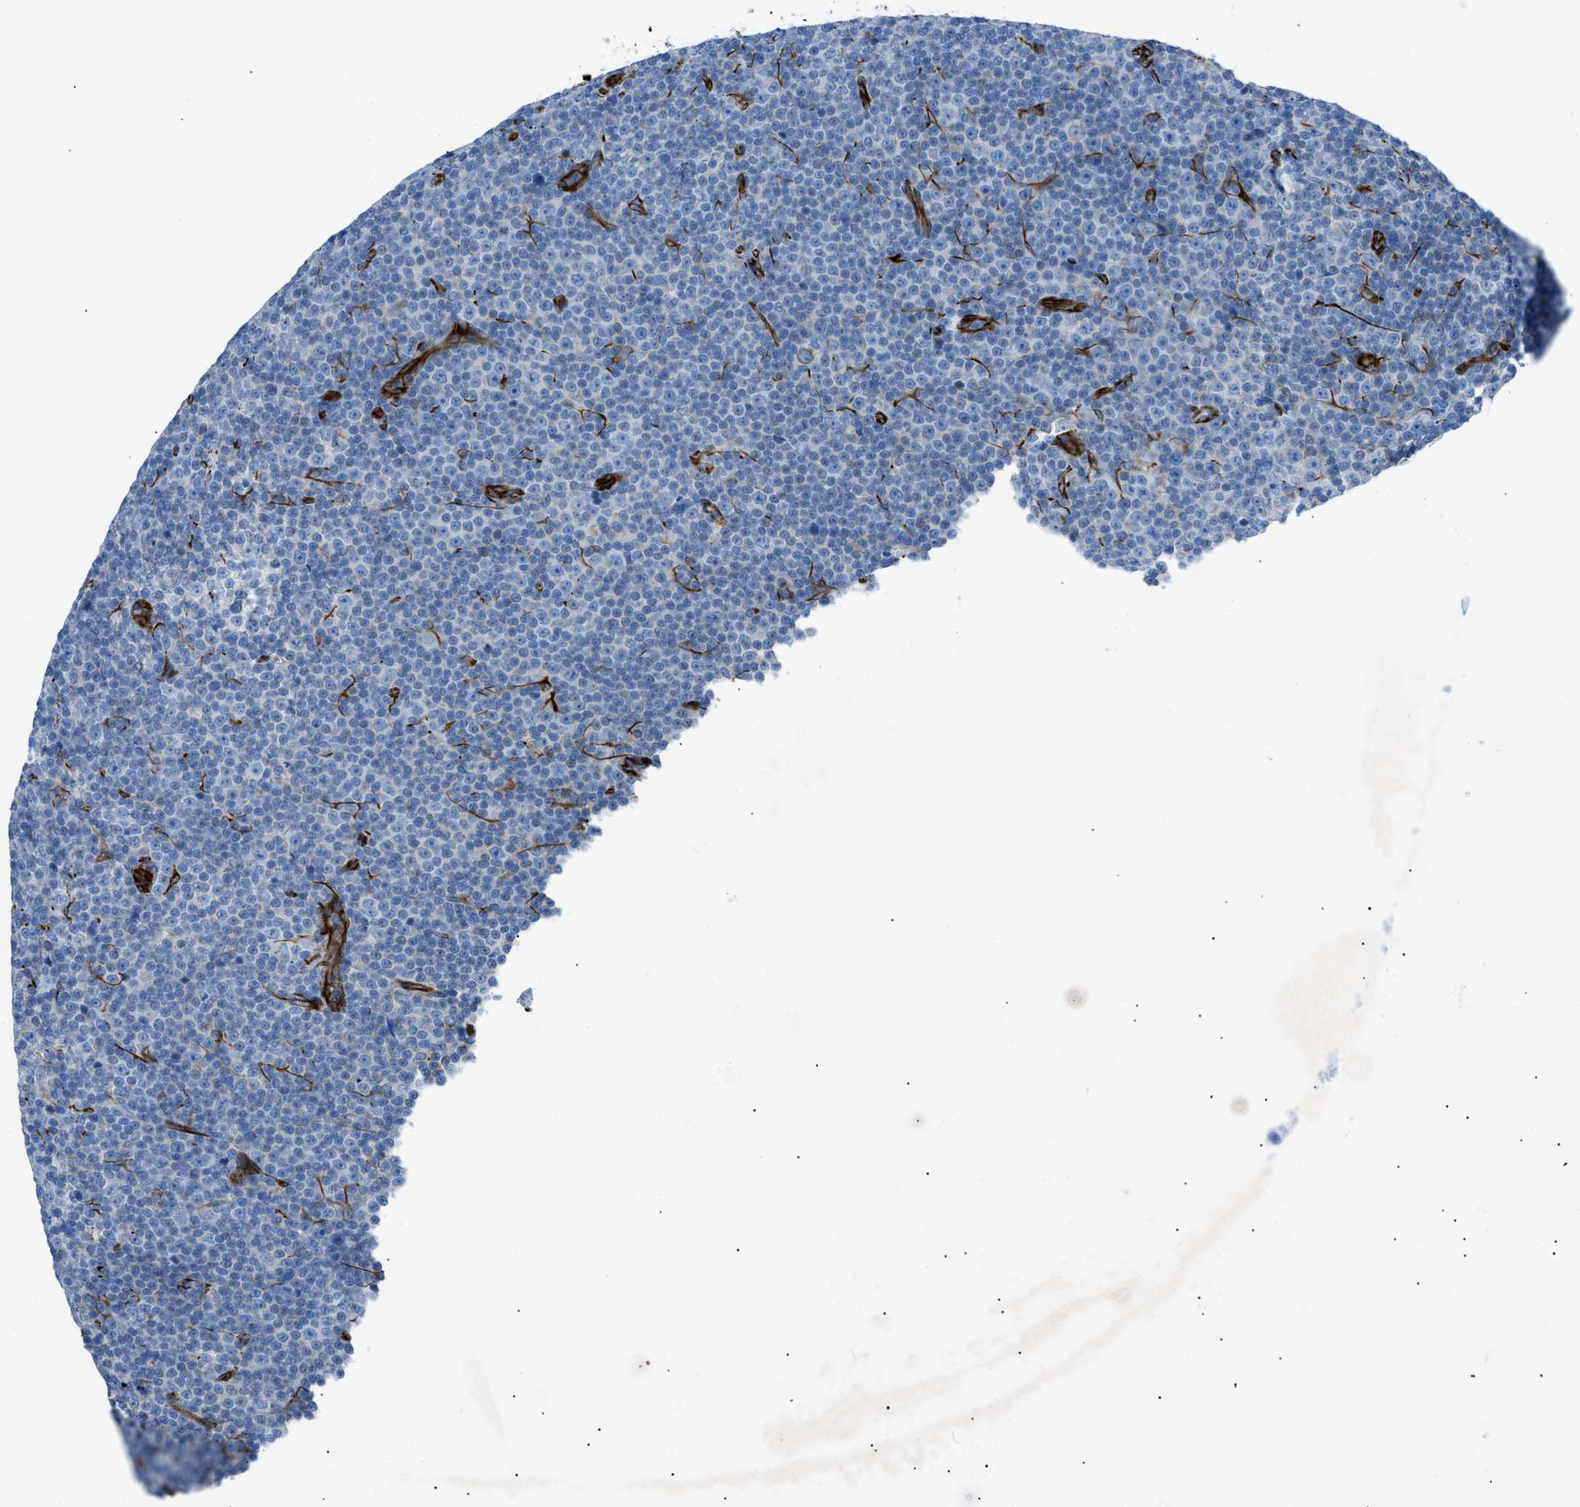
{"staining": {"intensity": "negative", "quantity": "none", "location": "none"}, "tissue": "lymphoma", "cell_type": "Tumor cells", "image_type": "cancer", "snomed": [{"axis": "morphology", "description": "Malignant lymphoma, non-Hodgkin's type, Low grade"}, {"axis": "topography", "description": "Lymph node"}], "caption": "Human lymphoma stained for a protein using immunohistochemistry (IHC) demonstrates no expression in tumor cells.", "gene": "CABP7", "patient": {"sex": "female", "age": 67}}